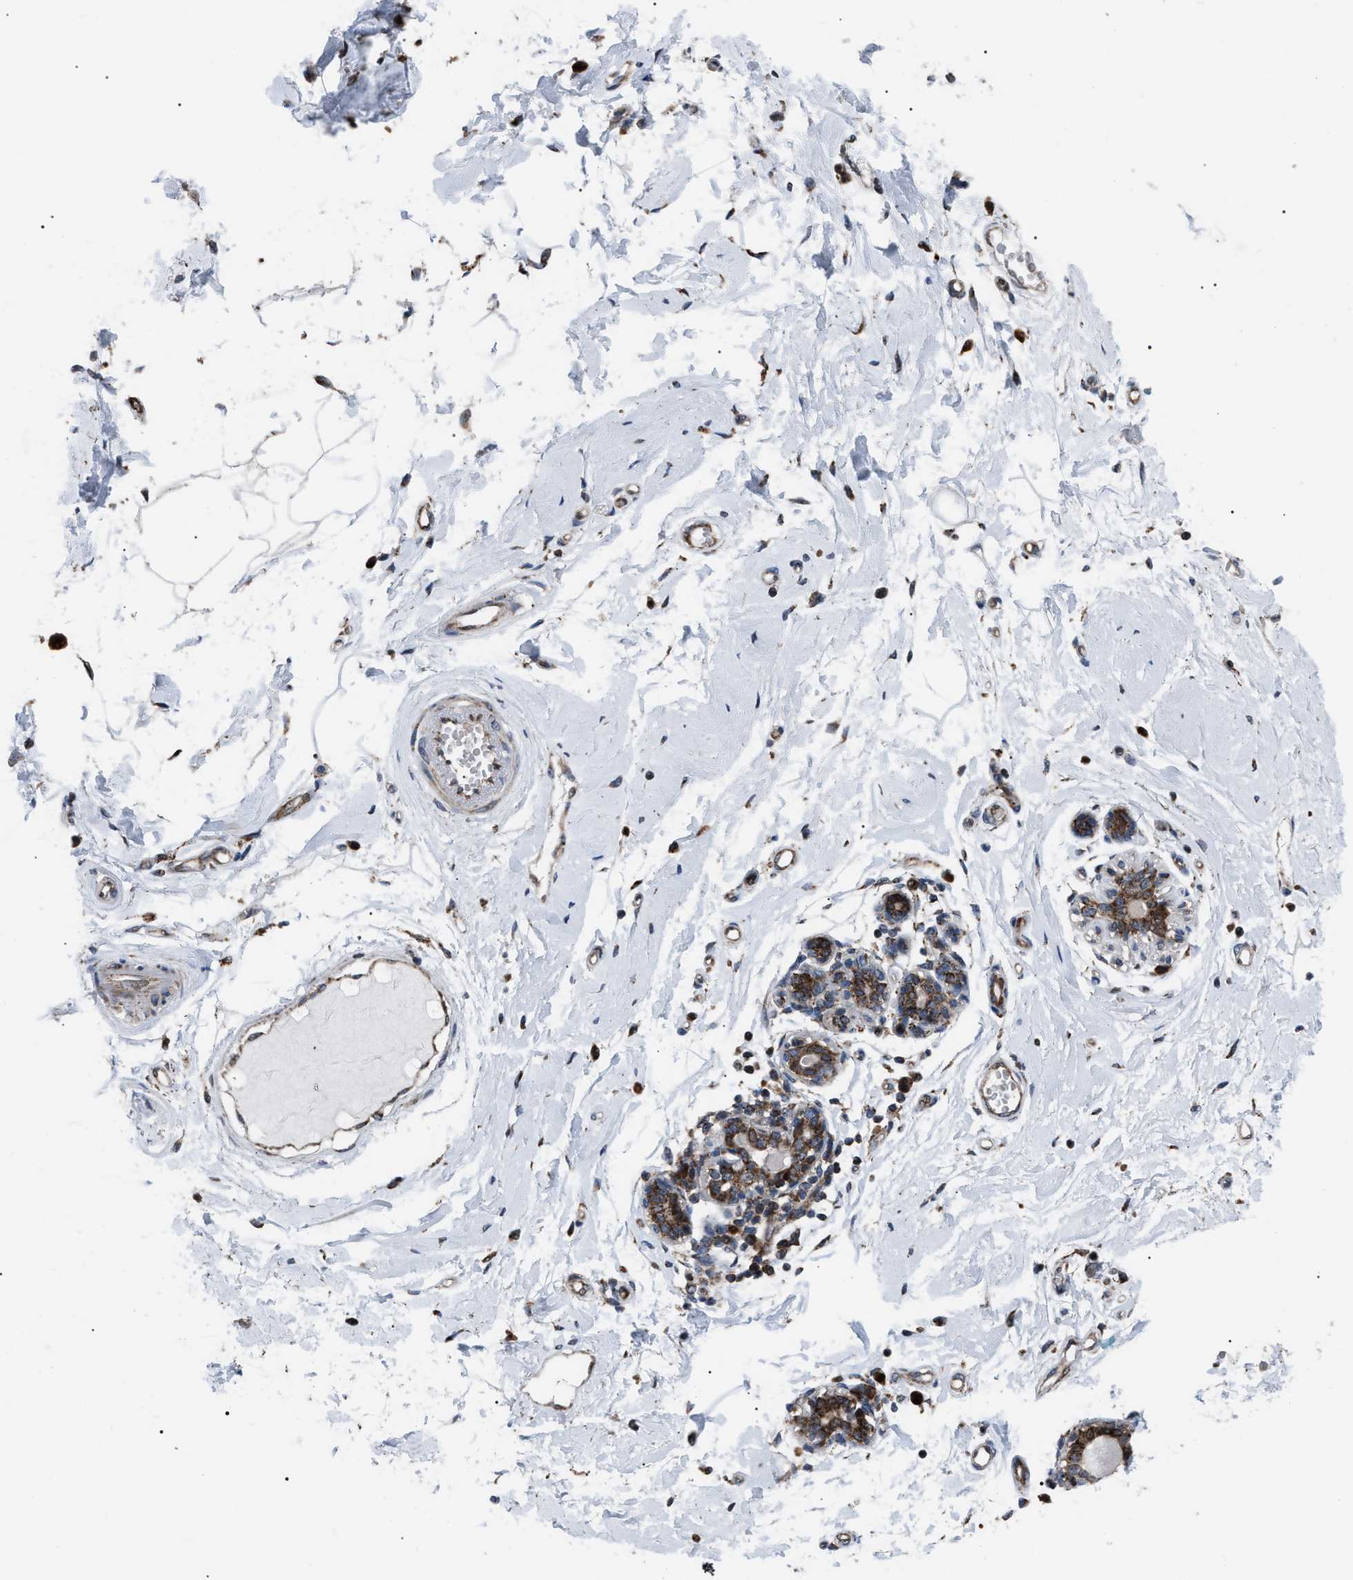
{"staining": {"intensity": "weak", "quantity": ">75%", "location": "cytoplasmic/membranous"}, "tissue": "breast", "cell_type": "Adipocytes", "image_type": "normal", "snomed": [{"axis": "morphology", "description": "Normal tissue, NOS"}, {"axis": "morphology", "description": "Lobular carcinoma"}, {"axis": "topography", "description": "Breast"}], "caption": "This is a histology image of IHC staining of unremarkable breast, which shows weak positivity in the cytoplasmic/membranous of adipocytes.", "gene": "AGO2", "patient": {"sex": "female", "age": 59}}